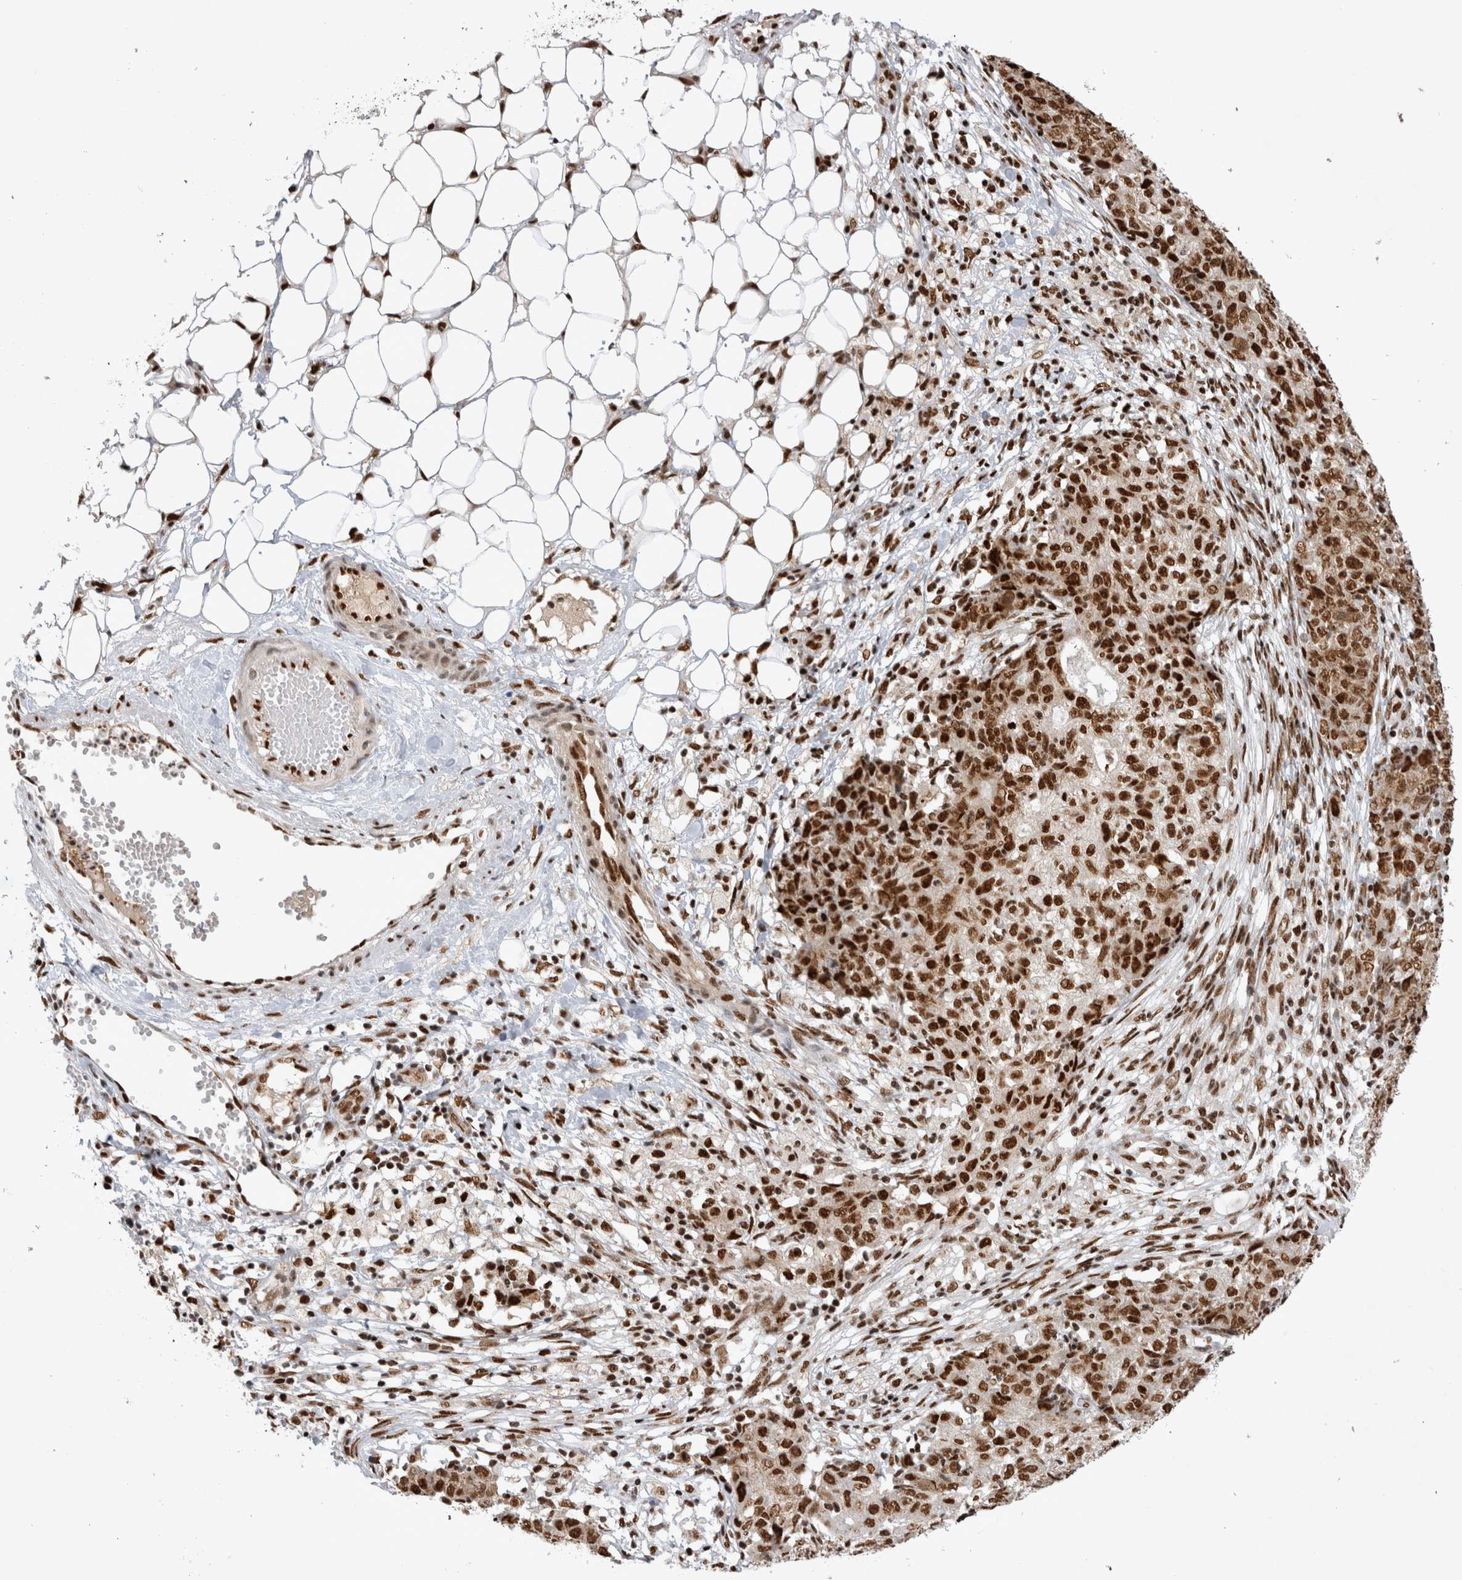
{"staining": {"intensity": "strong", "quantity": ">75%", "location": "nuclear"}, "tissue": "ovarian cancer", "cell_type": "Tumor cells", "image_type": "cancer", "snomed": [{"axis": "morphology", "description": "Carcinoma, endometroid"}, {"axis": "topography", "description": "Ovary"}], "caption": "A brown stain highlights strong nuclear positivity of a protein in human ovarian cancer tumor cells.", "gene": "EYA2", "patient": {"sex": "female", "age": 42}}